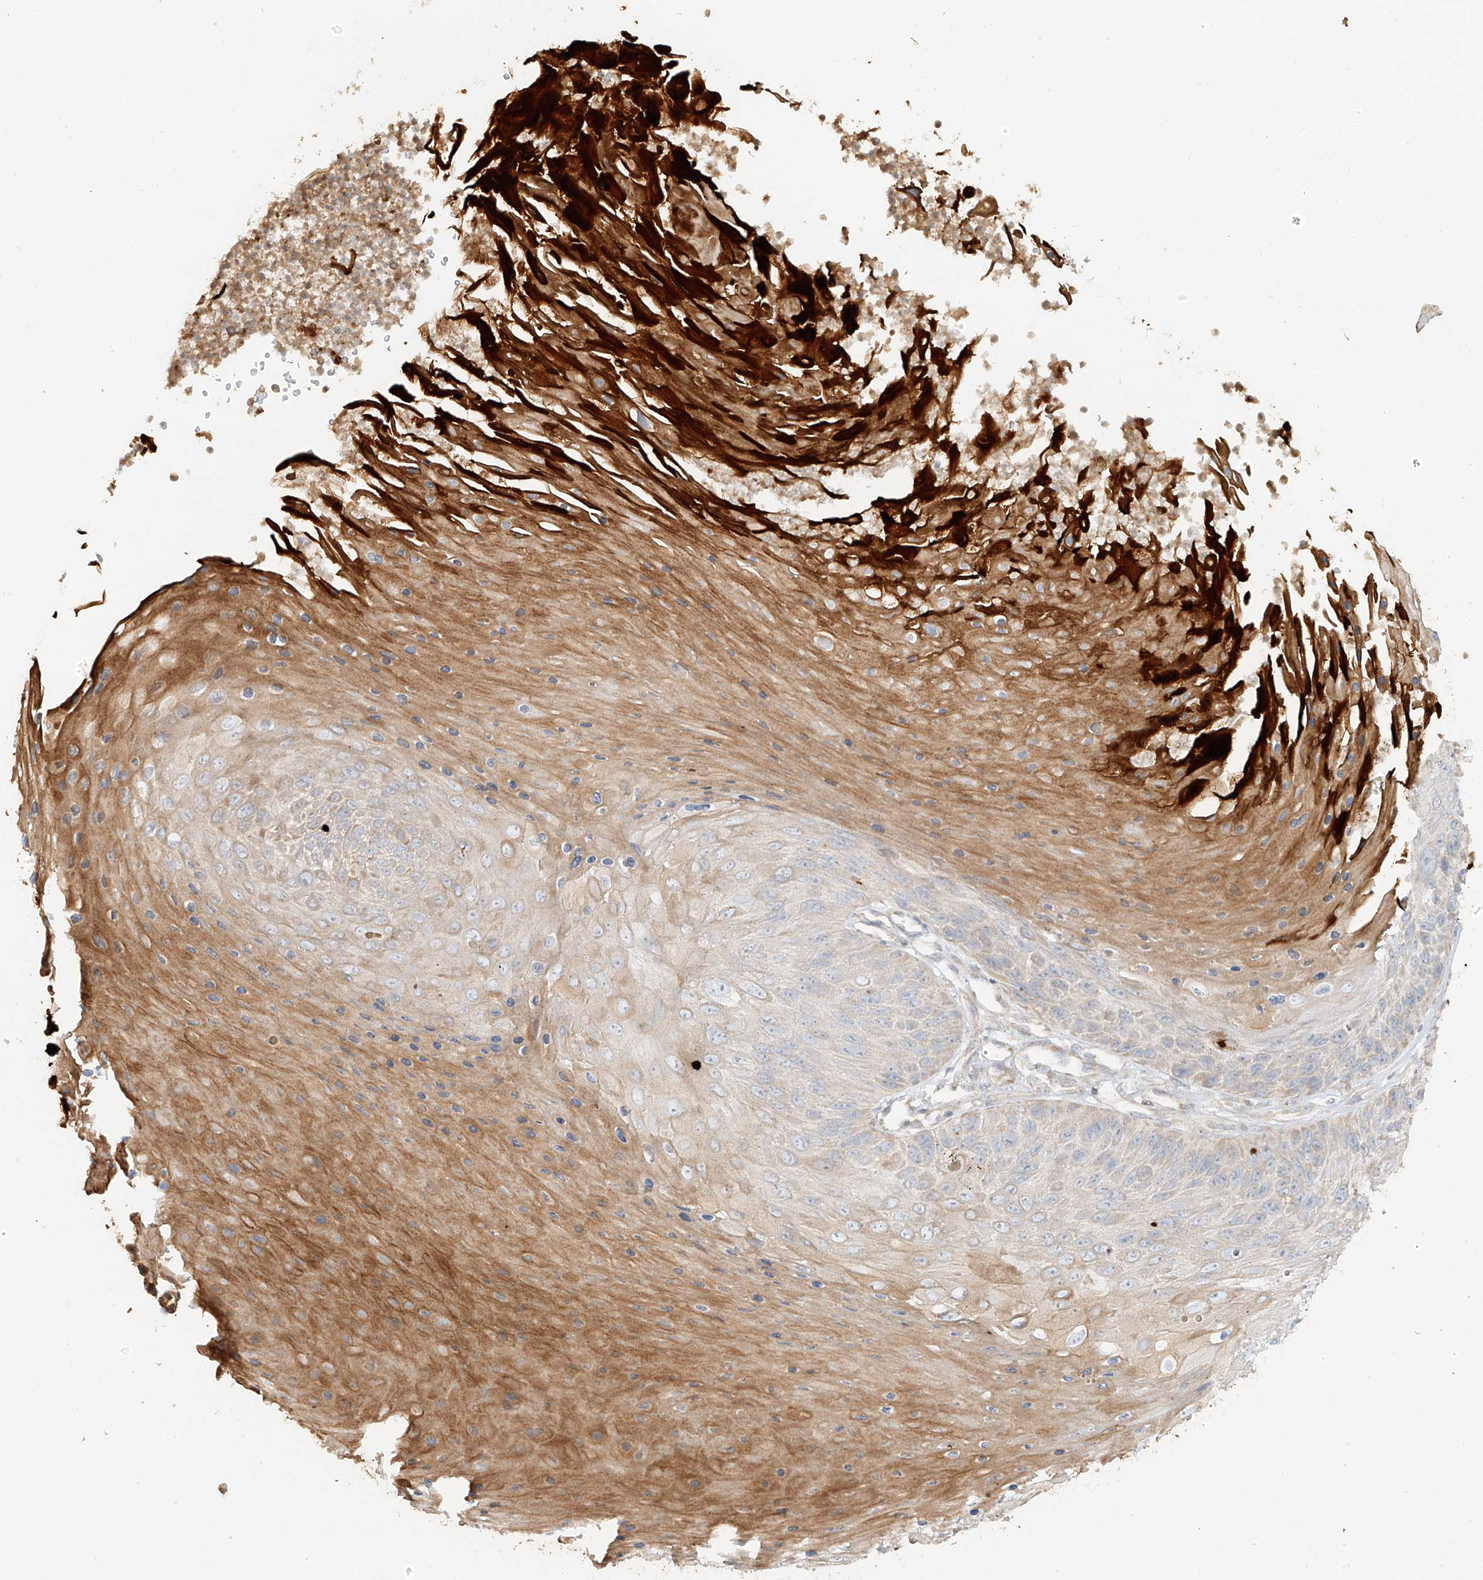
{"staining": {"intensity": "negative", "quantity": "none", "location": "none"}, "tissue": "skin cancer", "cell_type": "Tumor cells", "image_type": "cancer", "snomed": [{"axis": "morphology", "description": "Squamous cell carcinoma, NOS"}, {"axis": "topography", "description": "Skin"}], "caption": "This micrograph is of squamous cell carcinoma (skin) stained with immunohistochemistry to label a protein in brown with the nuclei are counter-stained blue. There is no expression in tumor cells.", "gene": "MIPEP", "patient": {"sex": "female", "age": 88}}